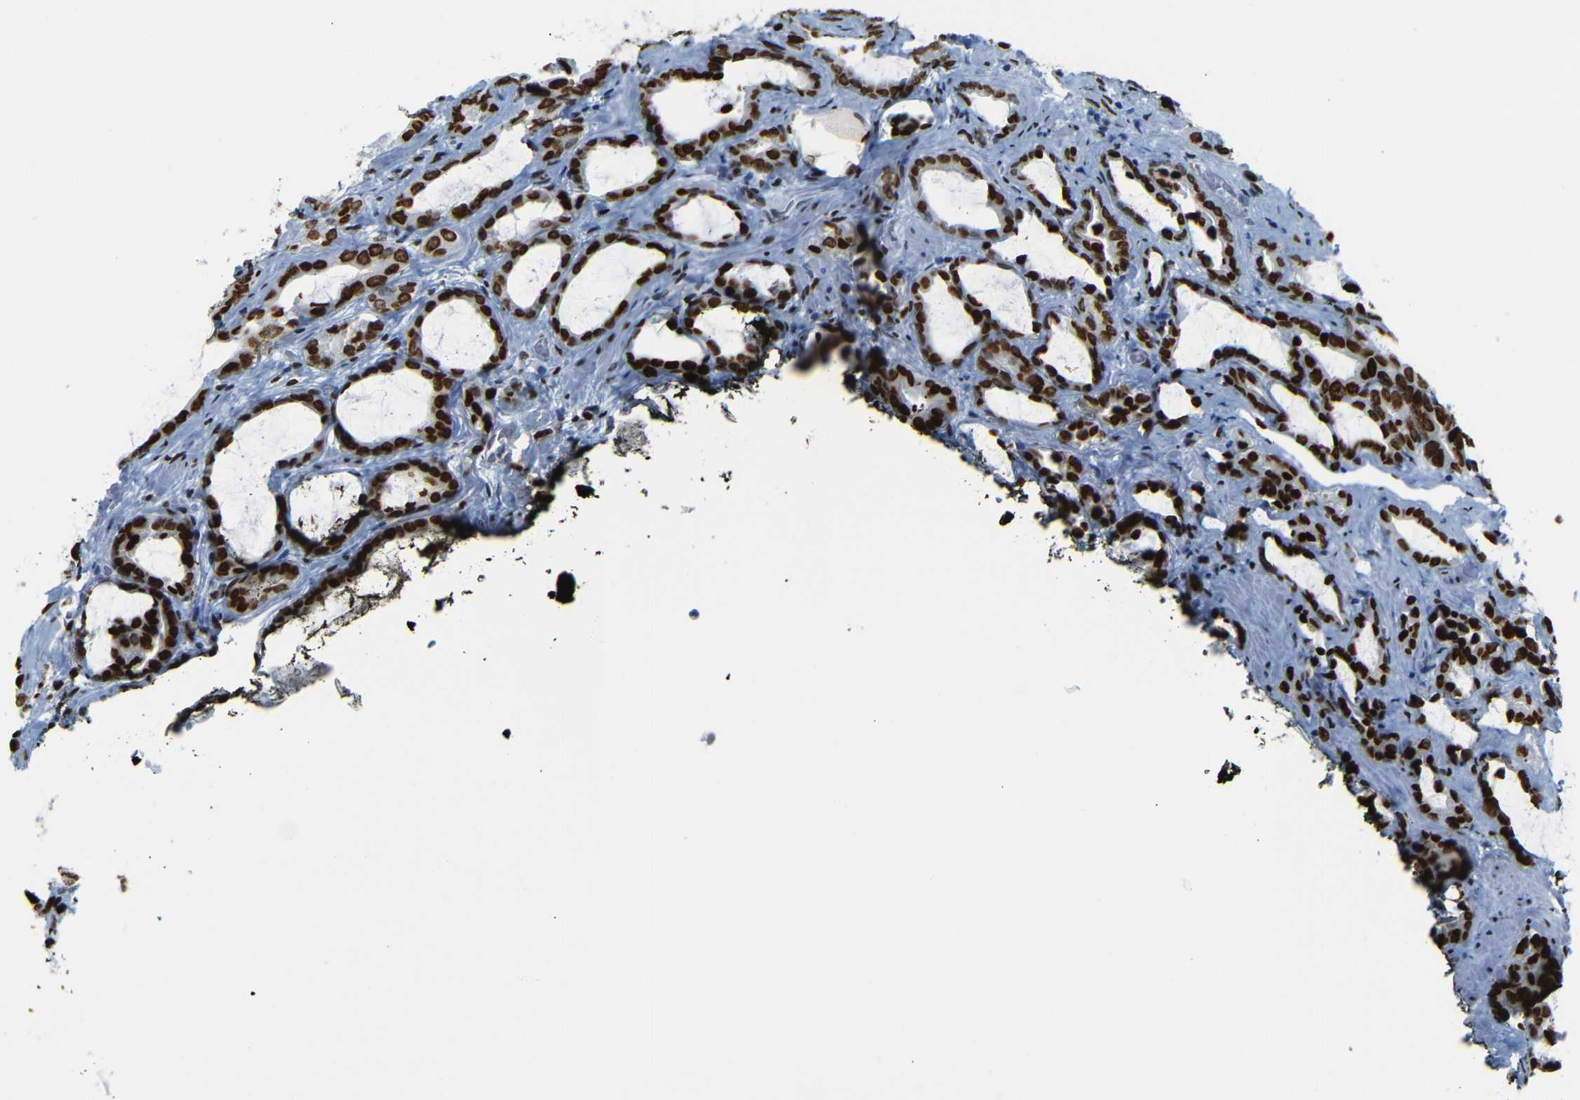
{"staining": {"intensity": "strong", "quantity": ">75%", "location": "nuclear"}, "tissue": "prostate cancer", "cell_type": "Tumor cells", "image_type": "cancer", "snomed": [{"axis": "morphology", "description": "Adenocarcinoma, Low grade"}, {"axis": "topography", "description": "Prostate"}], "caption": "Tumor cells display high levels of strong nuclear expression in approximately >75% of cells in human adenocarcinoma (low-grade) (prostate).", "gene": "NPIPB15", "patient": {"sex": "male", "age": 60}}